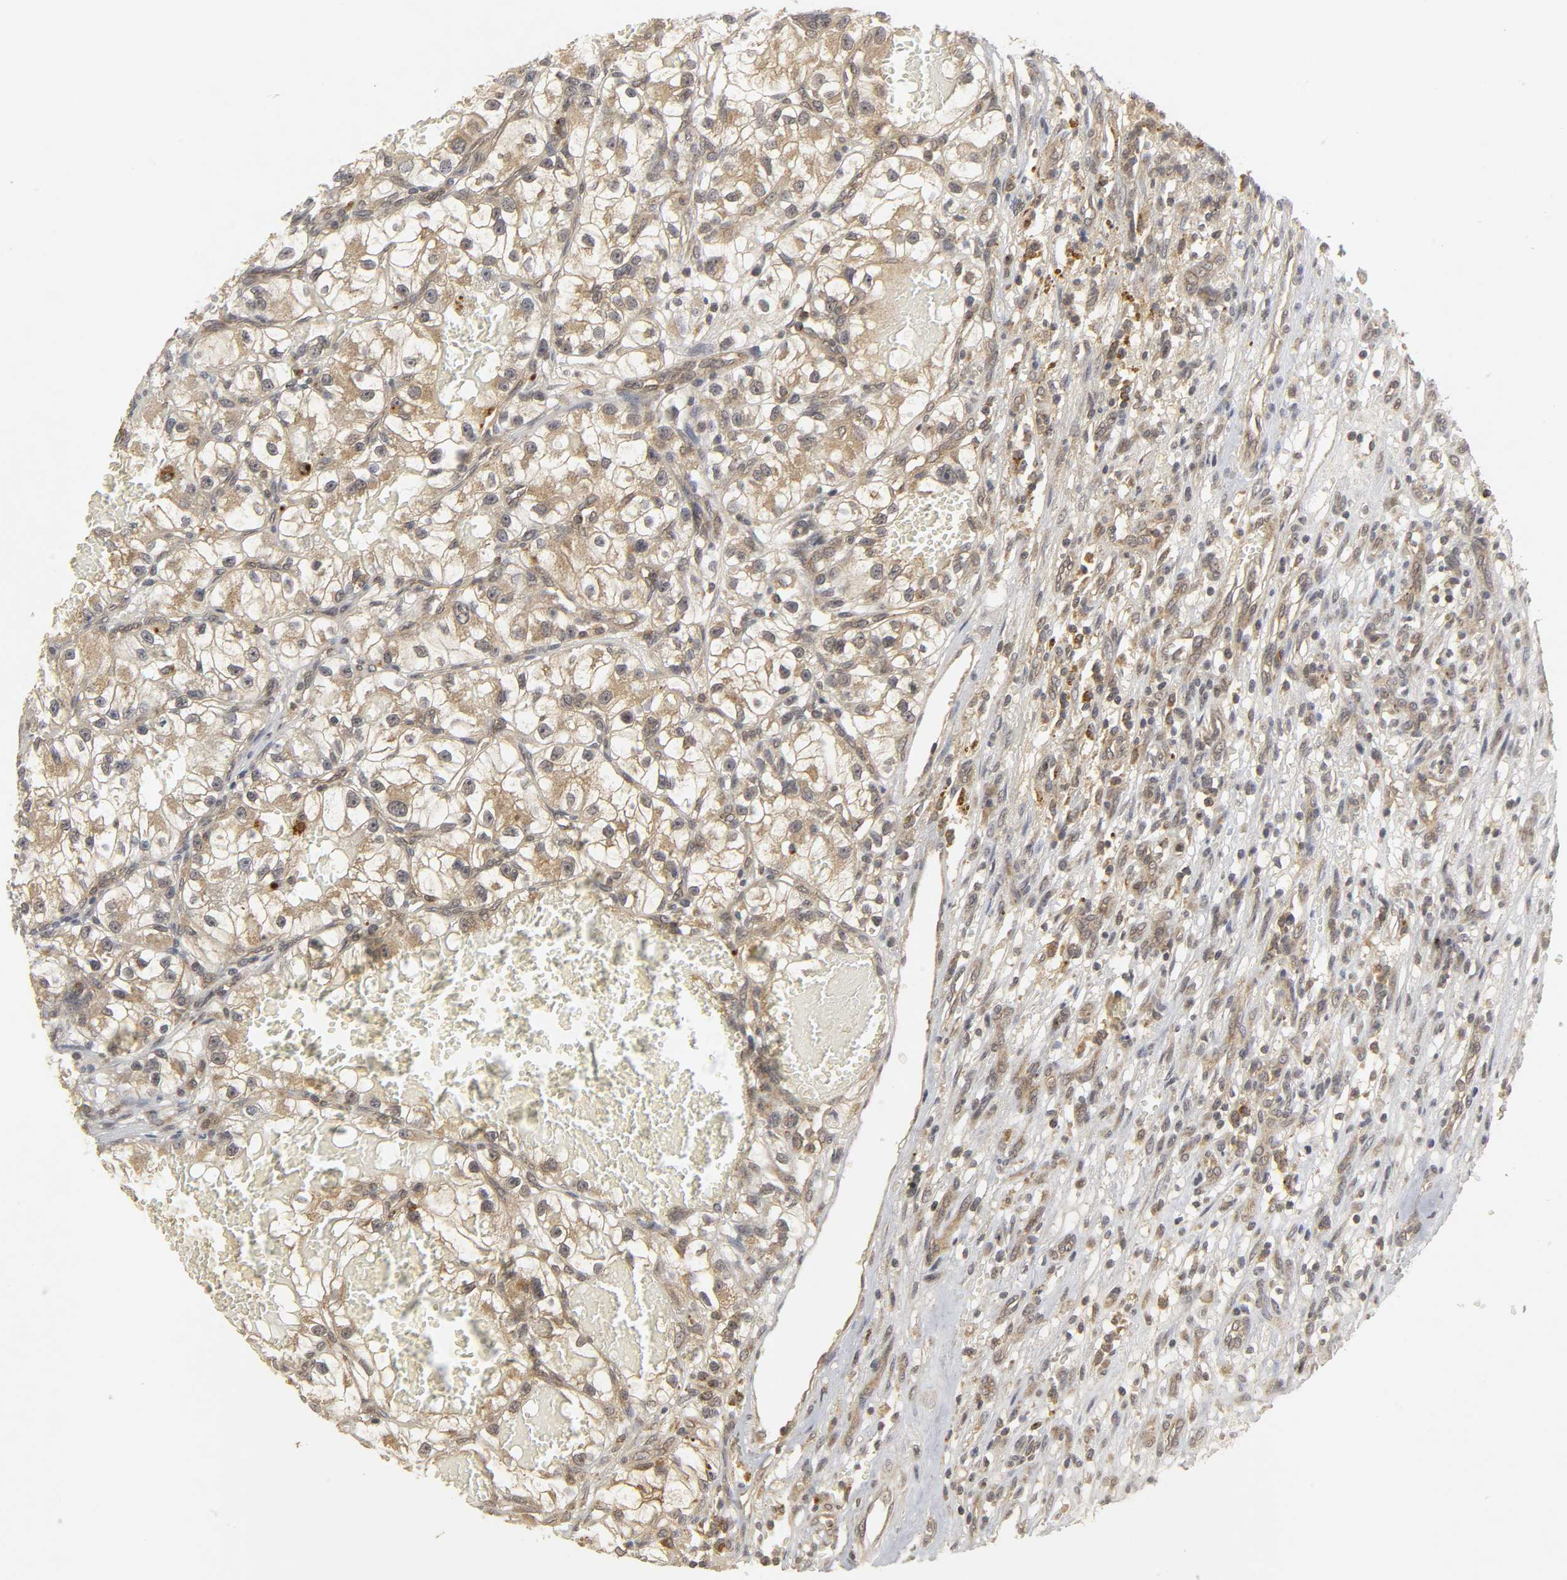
{"staining": {"intensity": "weak", "quantity": "25%-75%", "location": "cytoplasmic/membranous"}, "tissue": "renal cancer", "cell_type": "Tumor cells", "image_type": "cancer", "snomed": [{"axis": "morphology", "description": "Adenocarcinoma, NOS"}, {"axis": "topography", "description": "Kidney"}], "caption": "This is an image of immunohistochemistry (IHC) staining of adenocarcinoma (renal), which shows weak positivity in the cytoplasmic/membranous of tumor cells.", "gene": "TRAF6", "patient": {"sex": "female", "age": 57}}